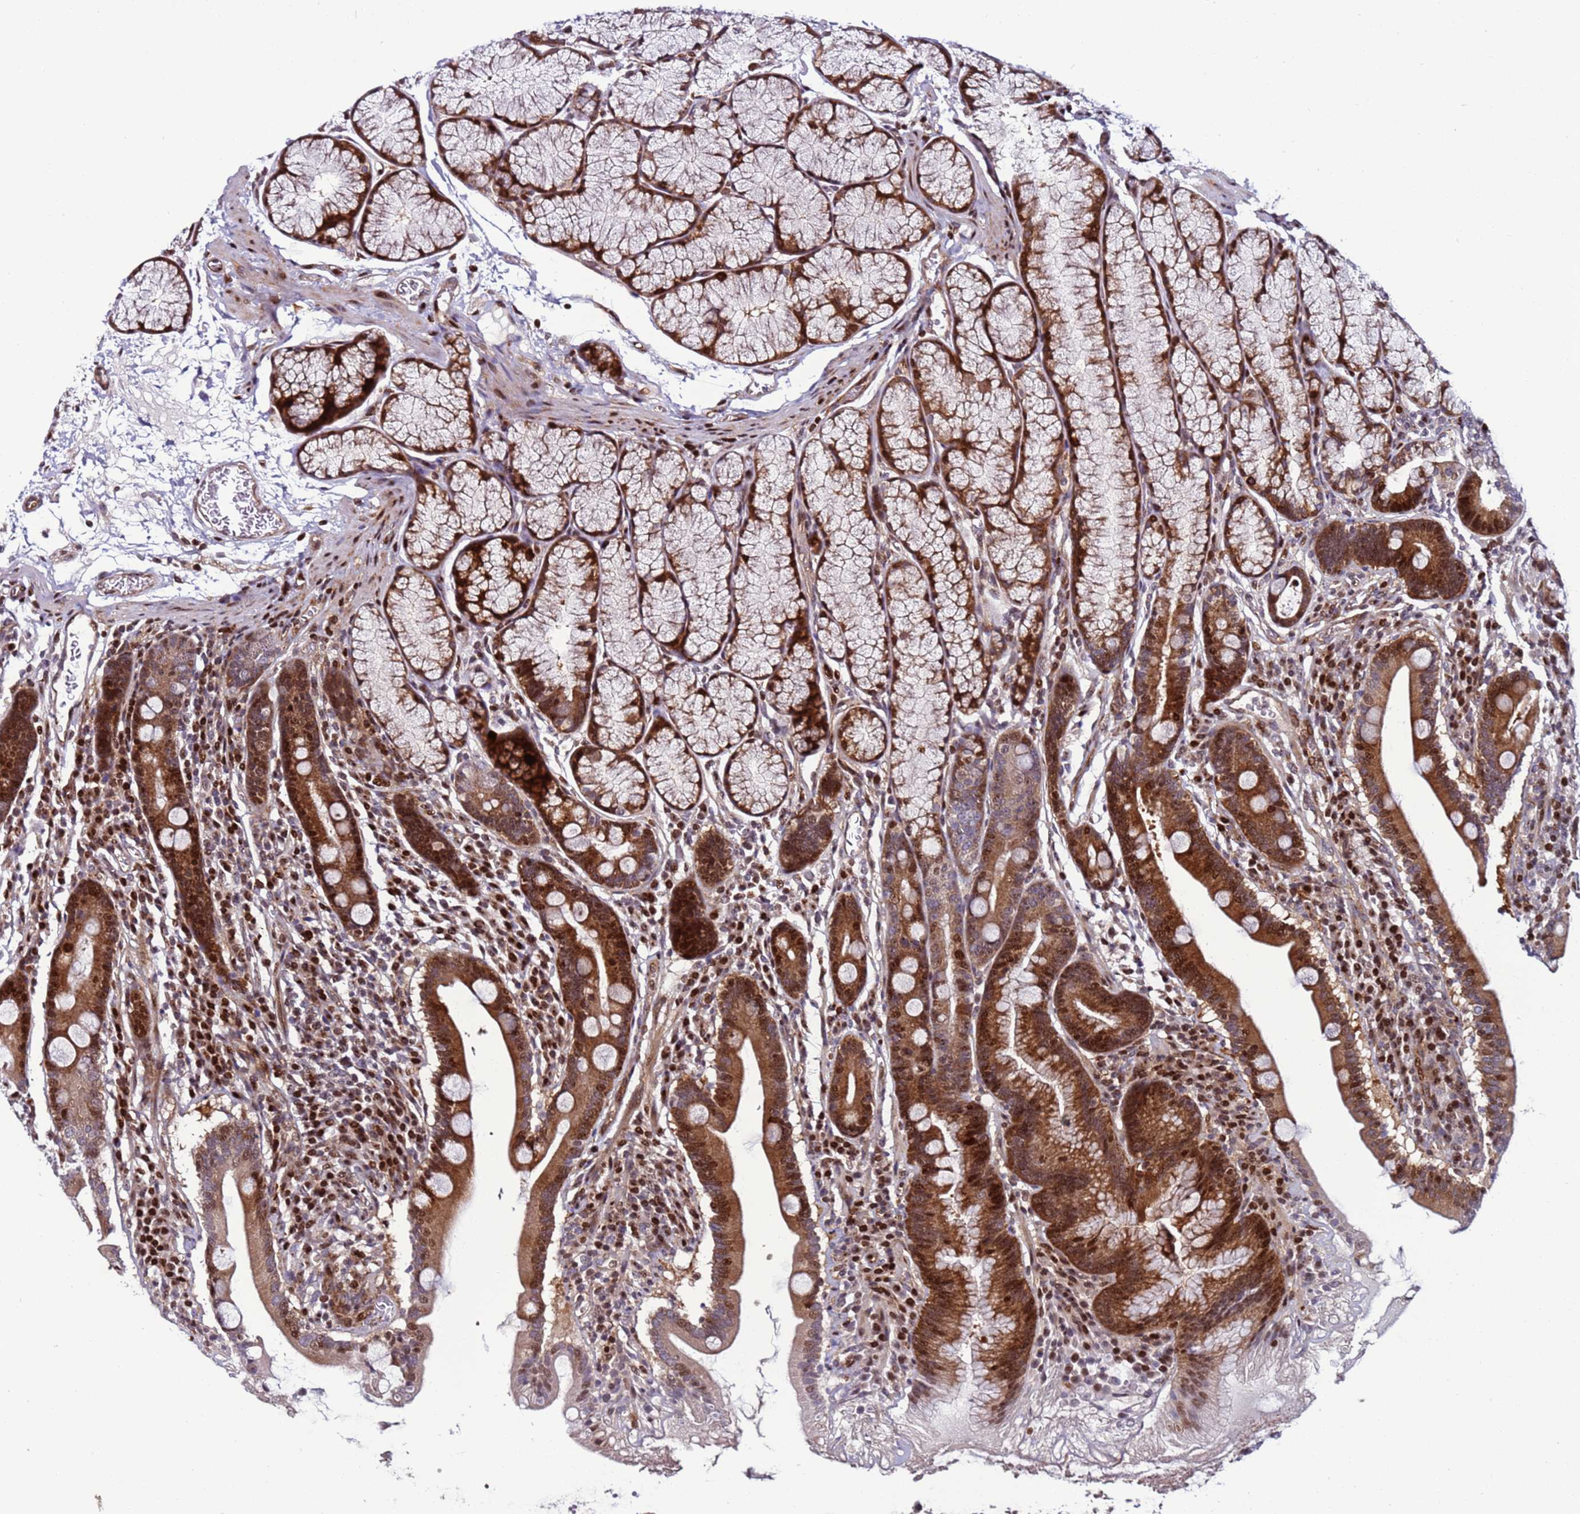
{"staining": {"intensity": "strong", "quantity": ">75%", "location": "cytoplasmic/membranous,nuclear"}, "tissue": "duodenum", "cell_type": "Glandular cells", "image_type": "normal", "snomed": [{"axis": "morphology", "description": "Normal tissue, NOS"}, {"axis": "topography", "description": "Duodenum"}], "caption": "Strong cytoplasmic/membranous,nuclear staining is seen in approximately >75% of glandular cells in unremarkable duodenum.", "gene": "WBP11", "patient": {"sex": "male", "age": 35}}